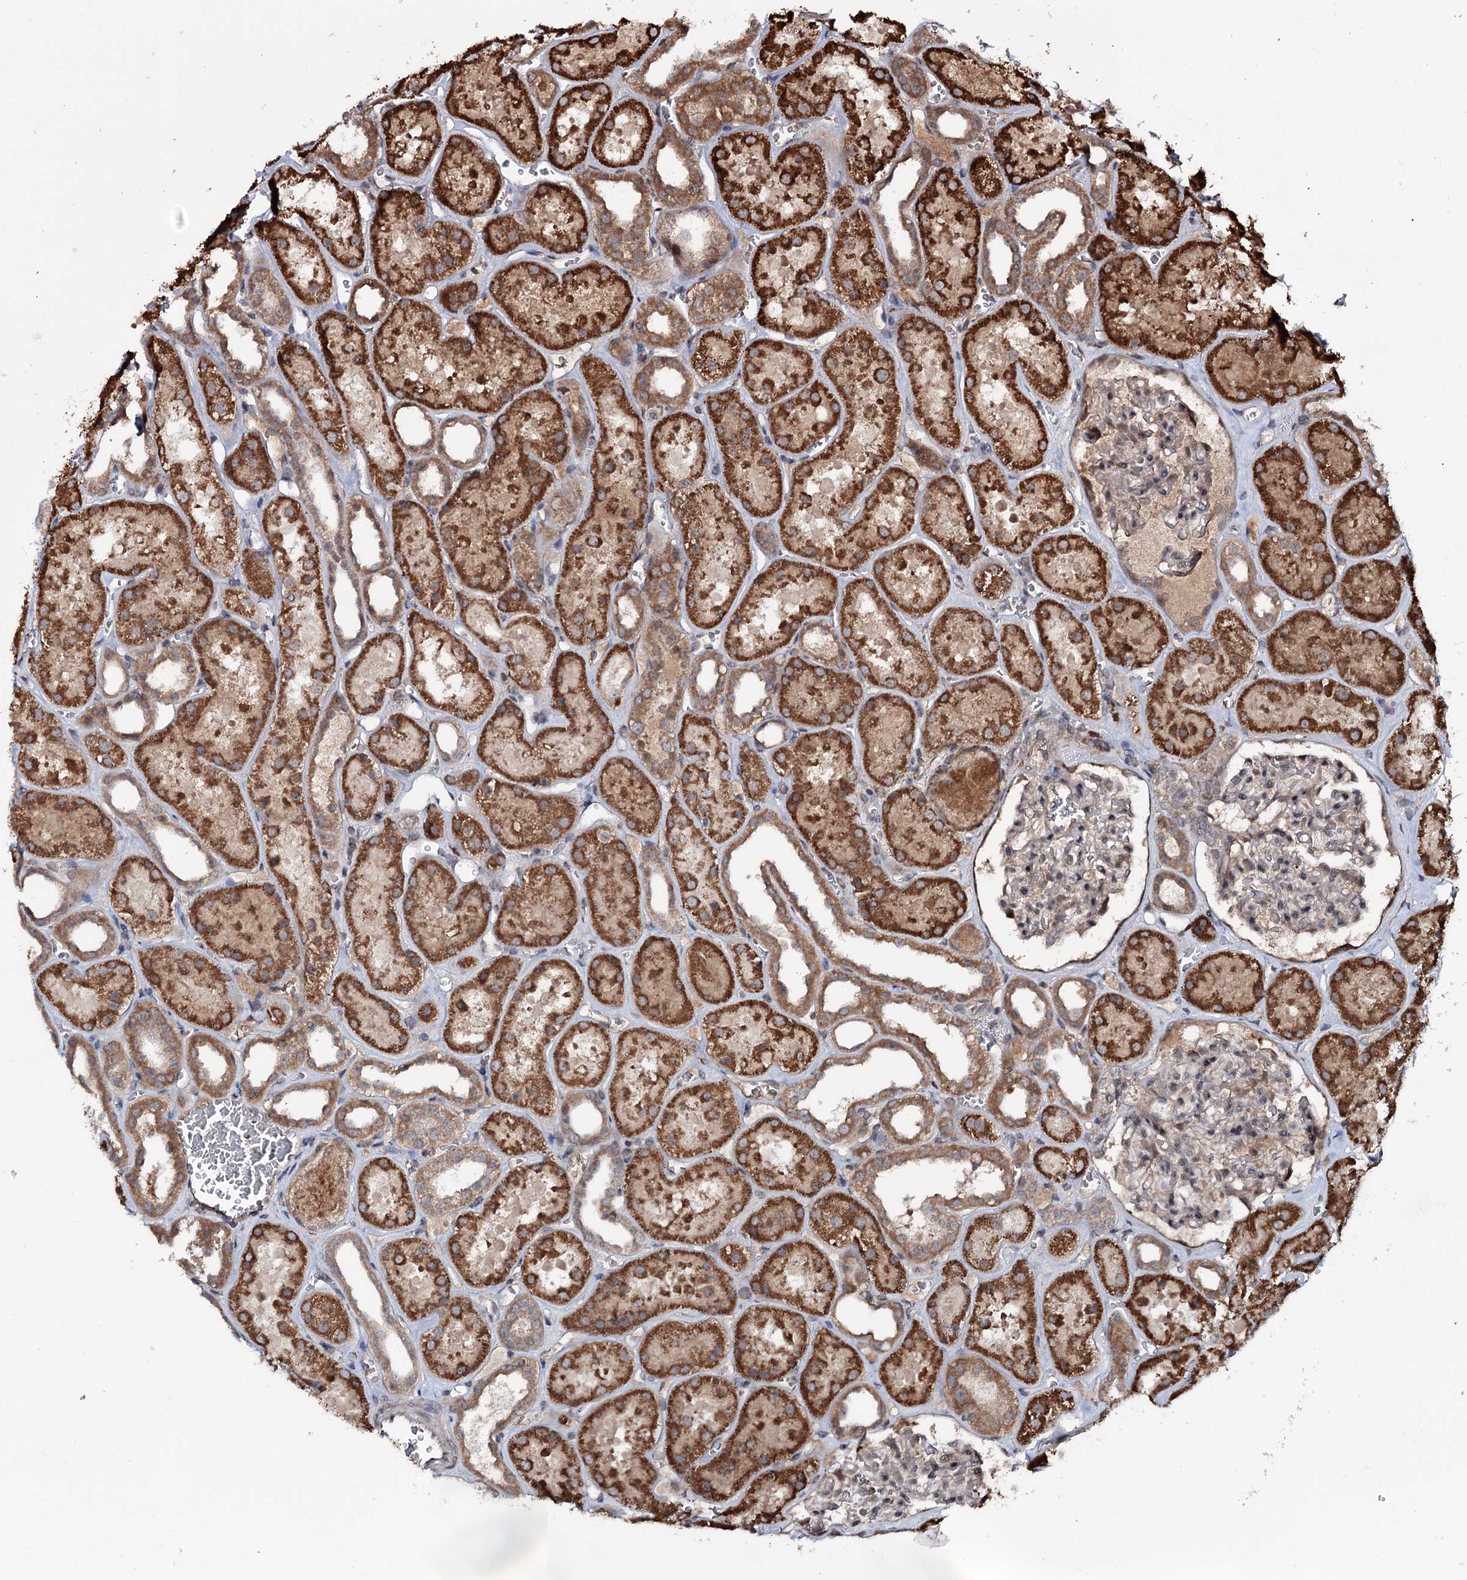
{"staining": {"intensity": "weak", "quantity": "<25%", "location": "cytoplasmic/membranous"}, "tissue": "kidney", "cell_type": "Cells in glomeruli", "image_type": "normal", "snomed": [{"axis": "morphology", "description": "Normal tissue, NOS"}, {"axis": "topography", "description": "Kidney"}], "caption": "A micrograph of kidney stained for a protein exhibits no brown staining in cells in glomeruli. (Immunohistochemistry, brightfield microscopy, high magnification).", "gene": "MSANTD2", "patient": {"sex": "female", "age": 41}}